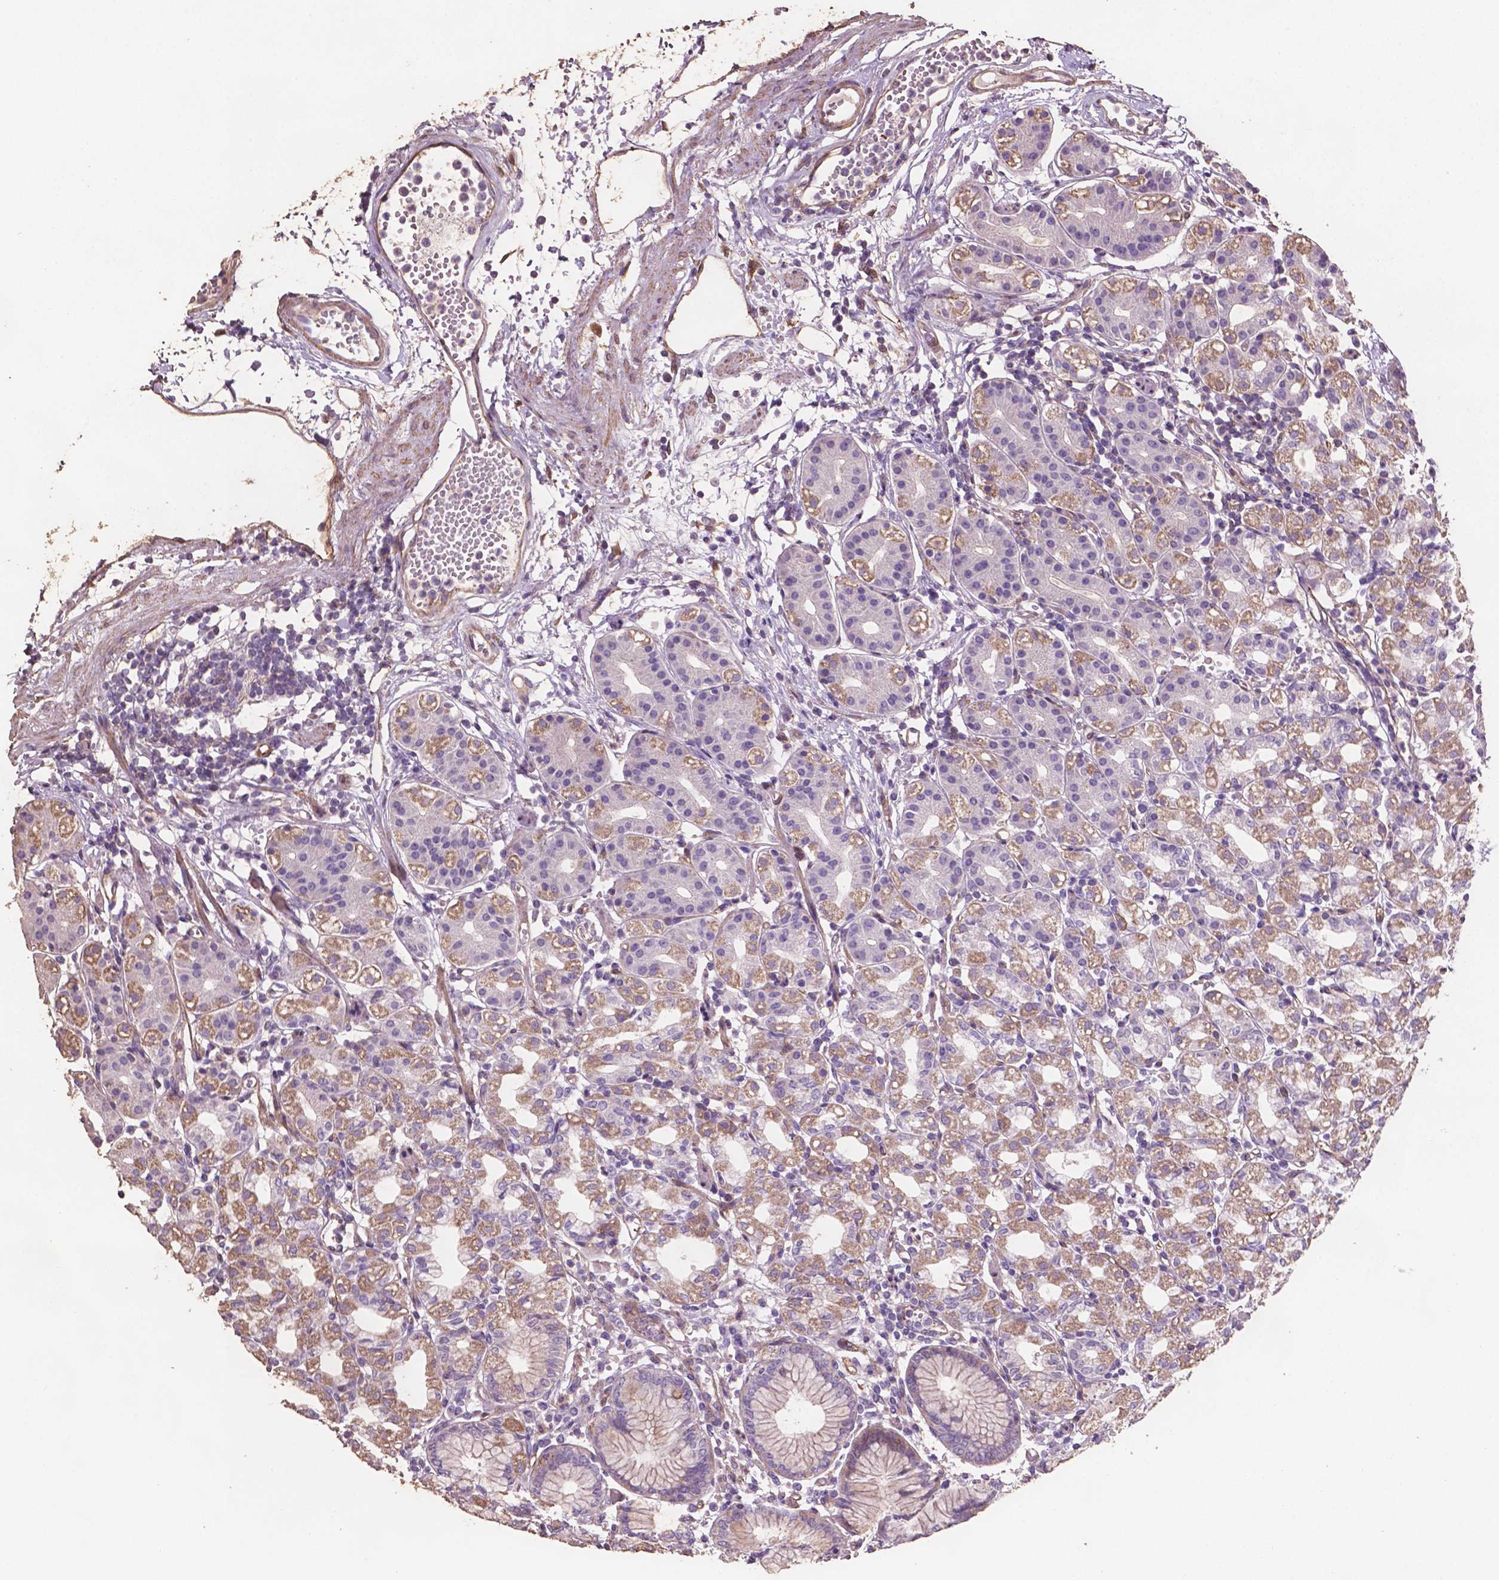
{"staining": {"intensity": "moderate", "quantity": "25%-75%", "location": "cytoplasmic/membranous"}, "tissue": "stomach", "cell_type": "Glandular cells", "image_type": "normal", "snomed": [{"axis": "morphology", "description": "Normal tissue, NOS"}, {"axis": "topography", "description": "Skeletal muscle"}, {"axis": "topography", "description": "Stomach"}], "caption": "Human stomach stained for a protein (brown) reveals moderate cytoplasmic/membranous positive positivity in about 25%-75% of glandular cells.", "gene": "COMMD4", "patient": {"sex": "female", "age": 57}}